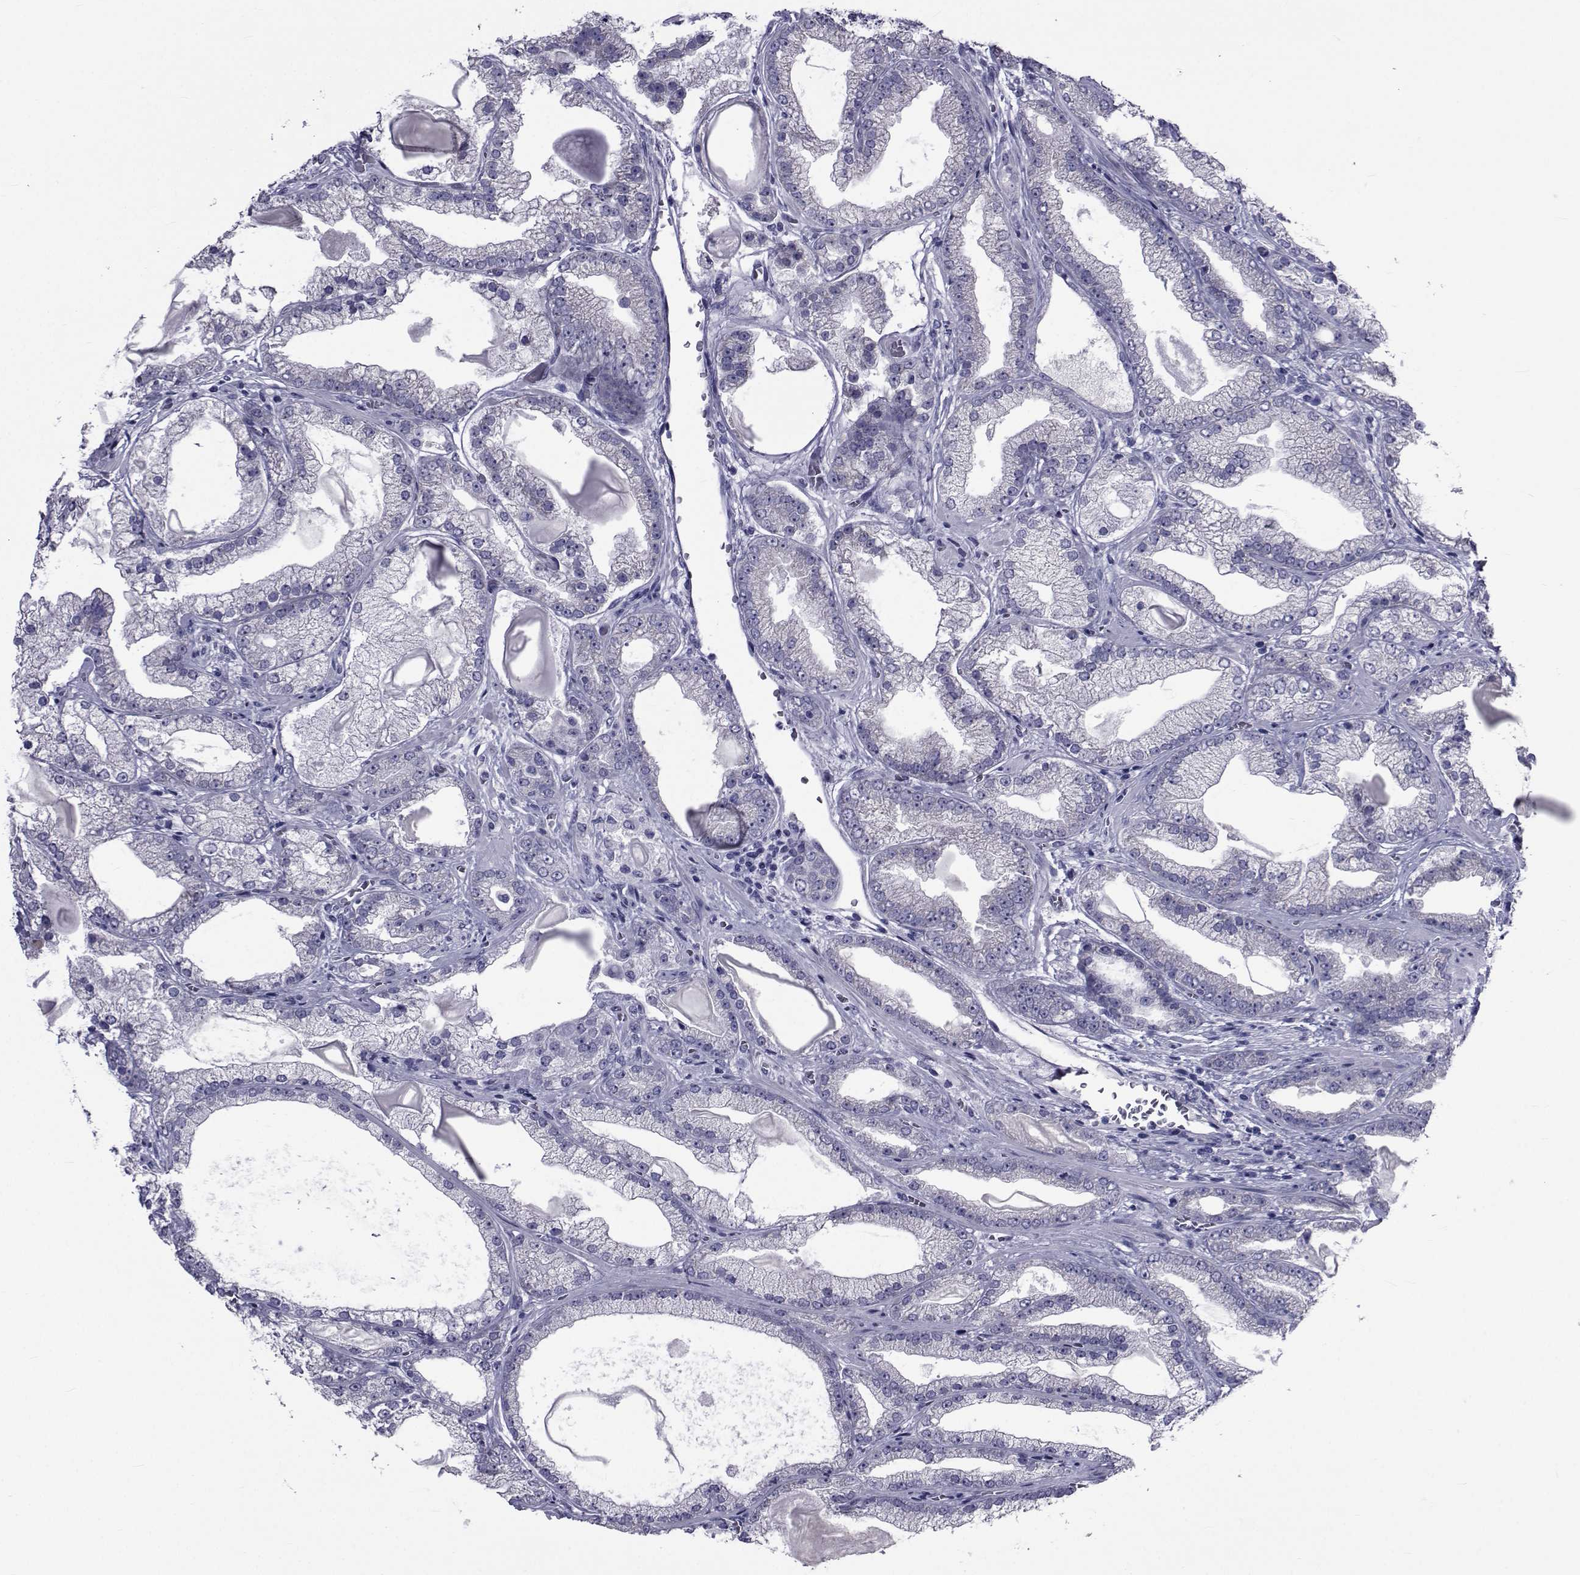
{"staining": {"intensity": "negative", "quantity": "none", "location": "none"}, "tissue": "prostate cancer", "cell_type": "Tumor cells", "image_type": "cancer", "snomed": [{"axis": "morphology", "description": "Adenocarcinoma, Low grade"}, {"axis": "topography", "description": "Prostate"}], "caption": "Immunohistochemical staining of human prostate cancer (adenocarcinoma (low-grade)) reveals no significant expression in tumor cells. (DAB (3,3'-diaminobenzidine) immunohistochemistry, high magnification).", "gene": "GKAP1", "patient": {"sex": "male", "age": 57}}